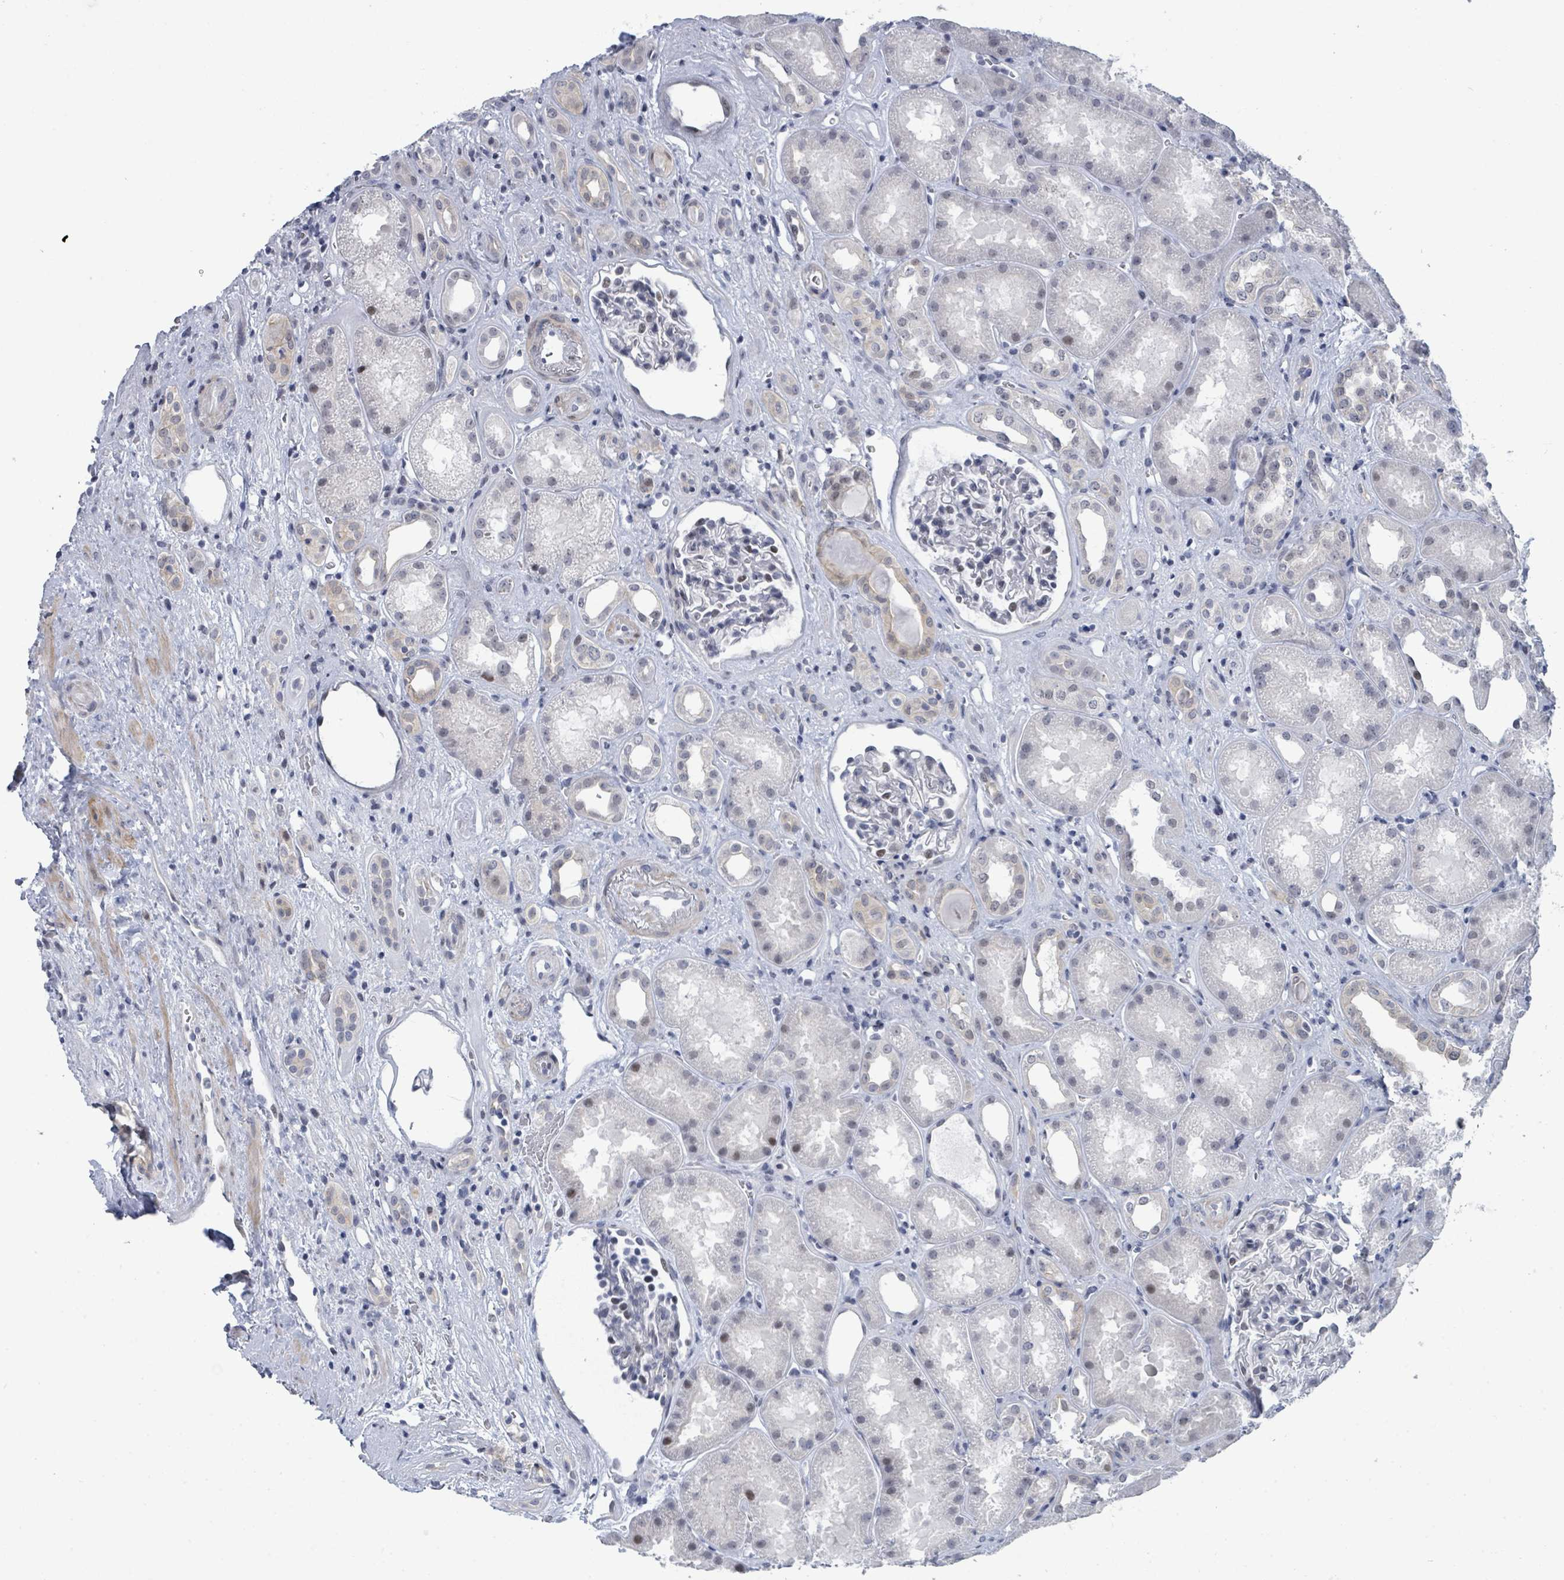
{"staining": {"intensity": "negative", "quantity": "none", "location": "none"}, "tissue": "kidney", "cell_type": "Cells in glomeruli", "image_type": "normal", "snomed": [{"axis": "morphology", "description": "Normal tissue, NOS"}, {"axis": "topography", "description": "Kidney"}], "caption": "Immunohistochemistry of normal human kidney exhibits no positivity in cells in glomeruli.", "gene": "CT45A10", "patient": {"sex": "male", "age": 61}}